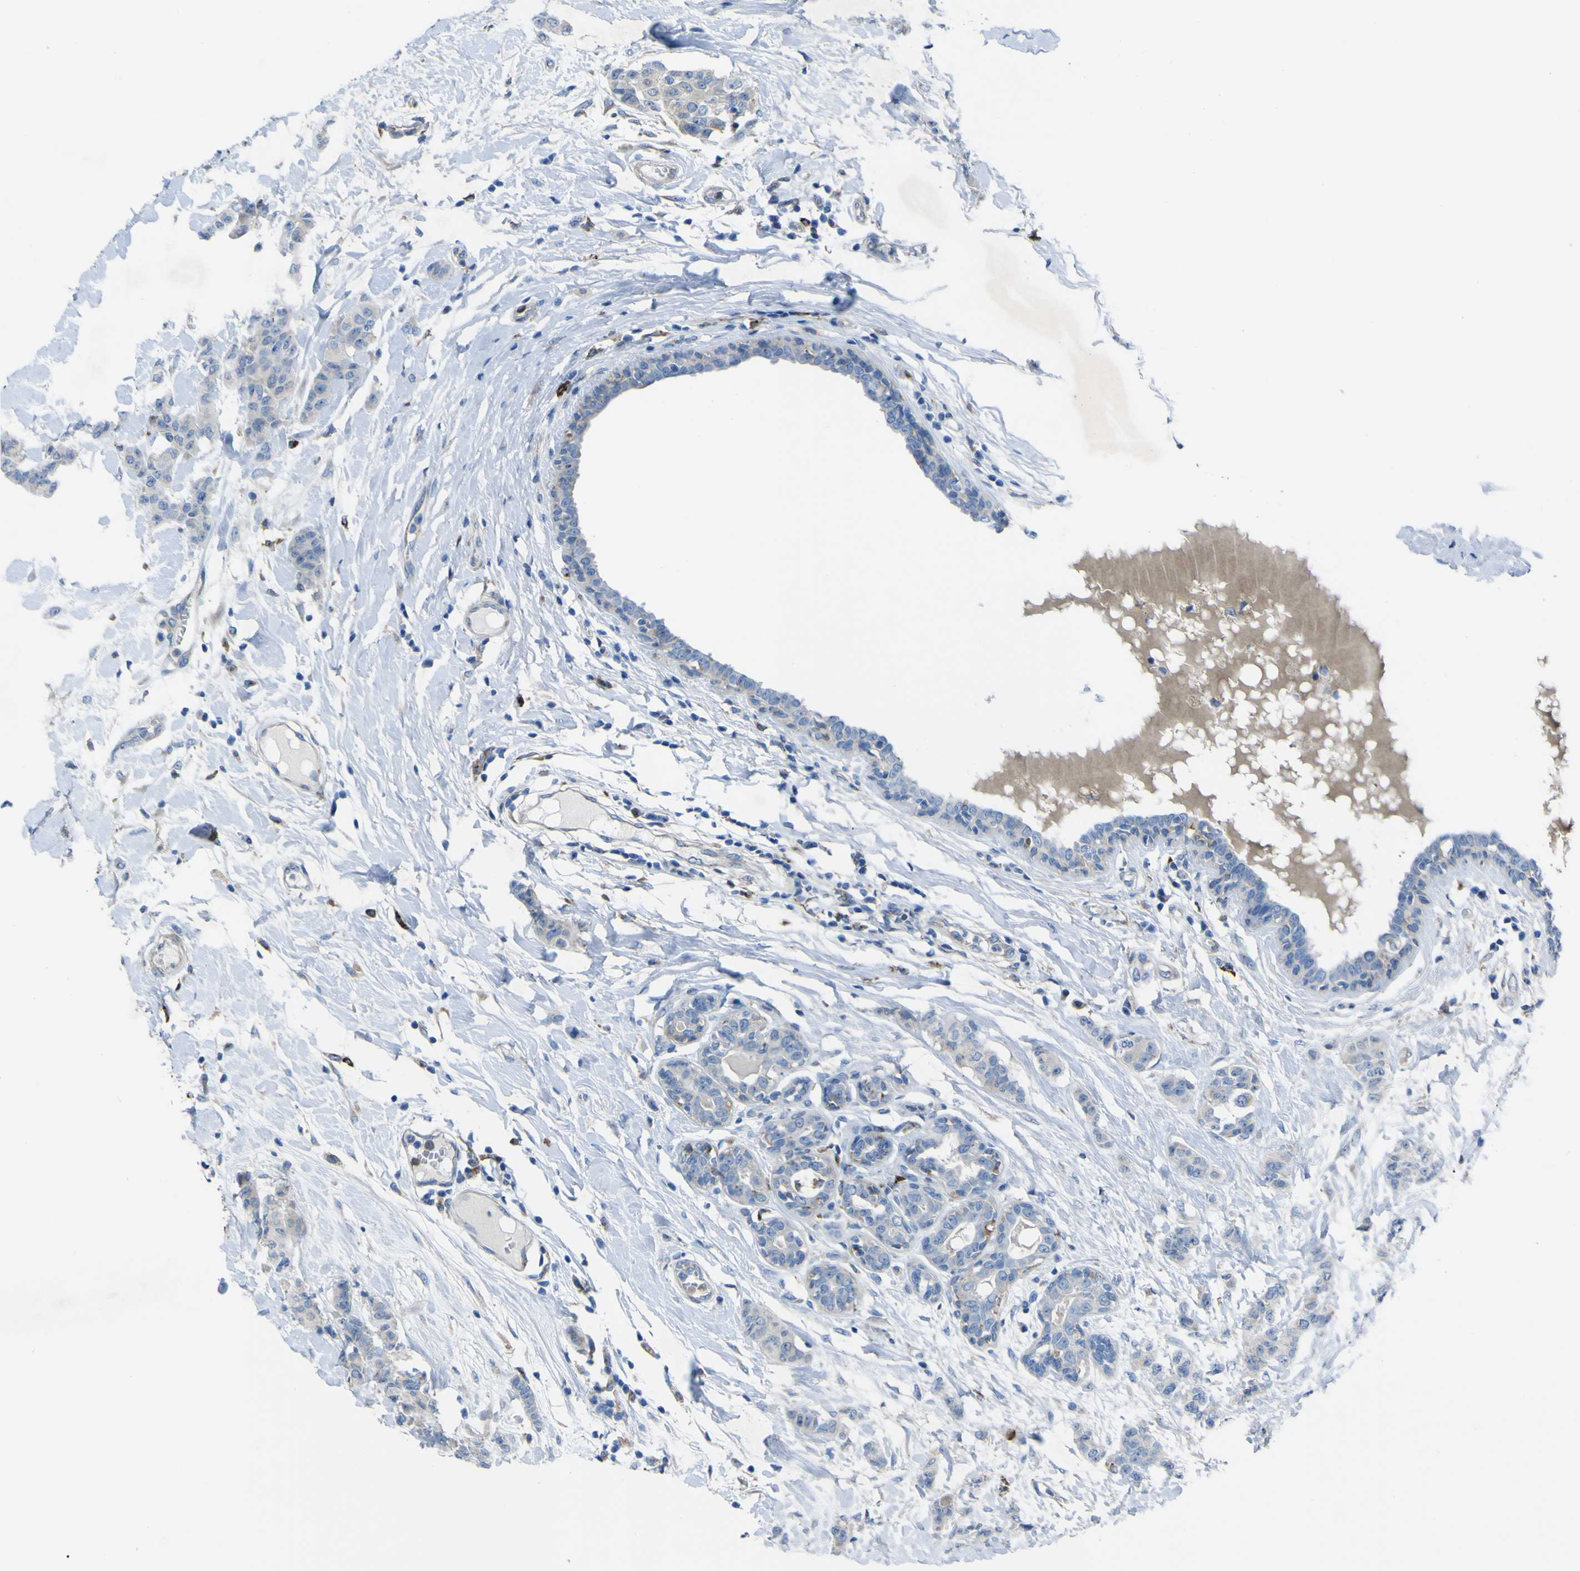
{"staining": {"intensity": "negative", "quantity": "none", "location": "none"}, "tissue": "breast cancer", "cell_type": "Tumor cells", "image_type": "cancer", "snomed": [{"axis": "morphology", "description": "Normal tissue, NOS"}, {"axis": "morphology", "description": "Duct carcinoma"}, {"axis": "topography", "description": "Breast"}], "caption": "Tumor cells show no significant protein staining in breast cancer (invasive ductal carcinoma). (DAB (3,3'-diaminobenzidine) immunohistochemistry with hematoxylin counter stain).", "gene": "CST3", "patient": {"sex": "female", "age": 40}}